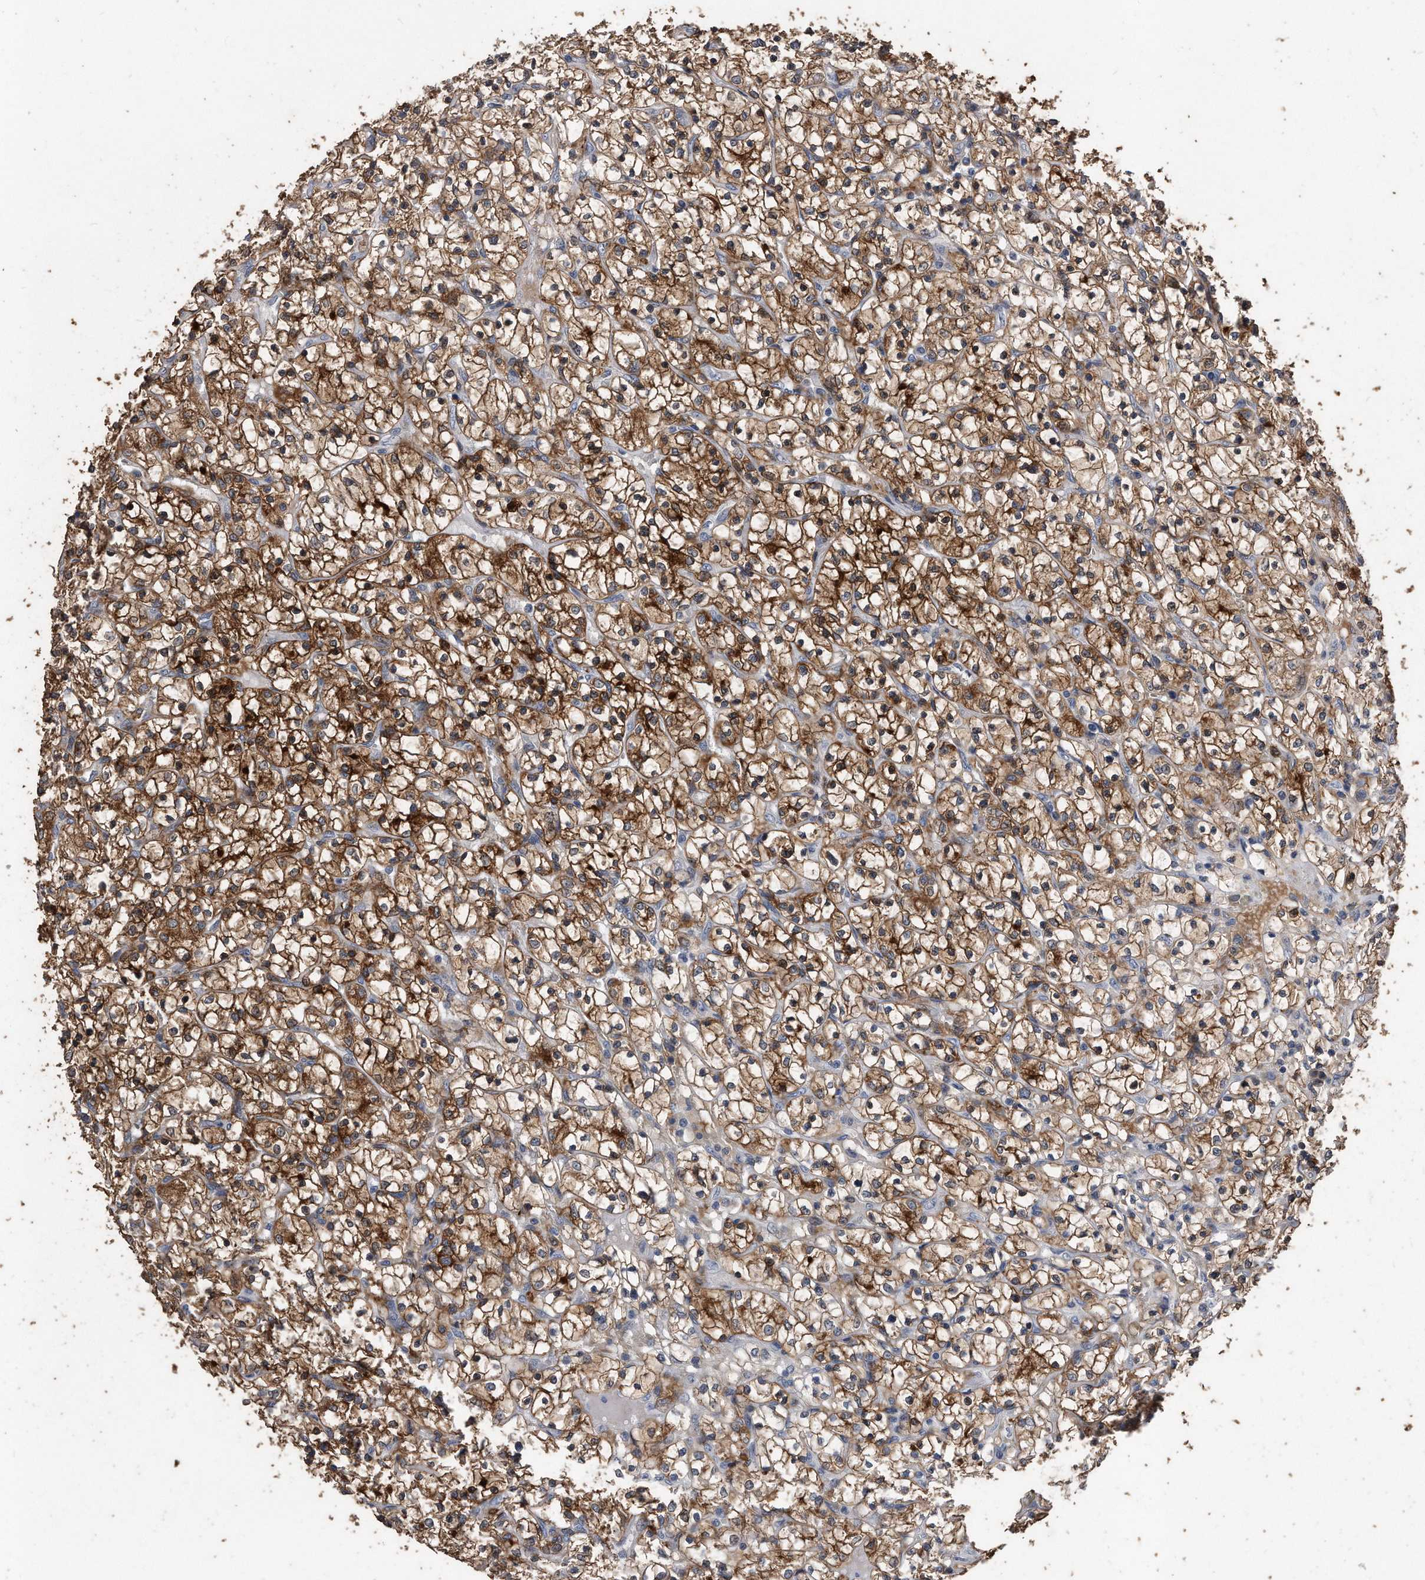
{"staining": {"intensity": "moderate", "quantity": ">75%", "location": "cytoplasmic/membranous"}, "tissue": "renal cancer", "cell_type": "Tumor cells", "image_type": "cancer", "snomed": [{"axis": "morphology", "description": "Adenocarcinoma, NOS"}, {"axis": "topography", "description": "Kidney"}], "caption": "Renal adenocarcinoma tissue displays moderate cytoplasmic/membranous staining in about >75% of tumor cells", "gene": "IL20RA", "patient": {"sex": "female", "age": 69}}